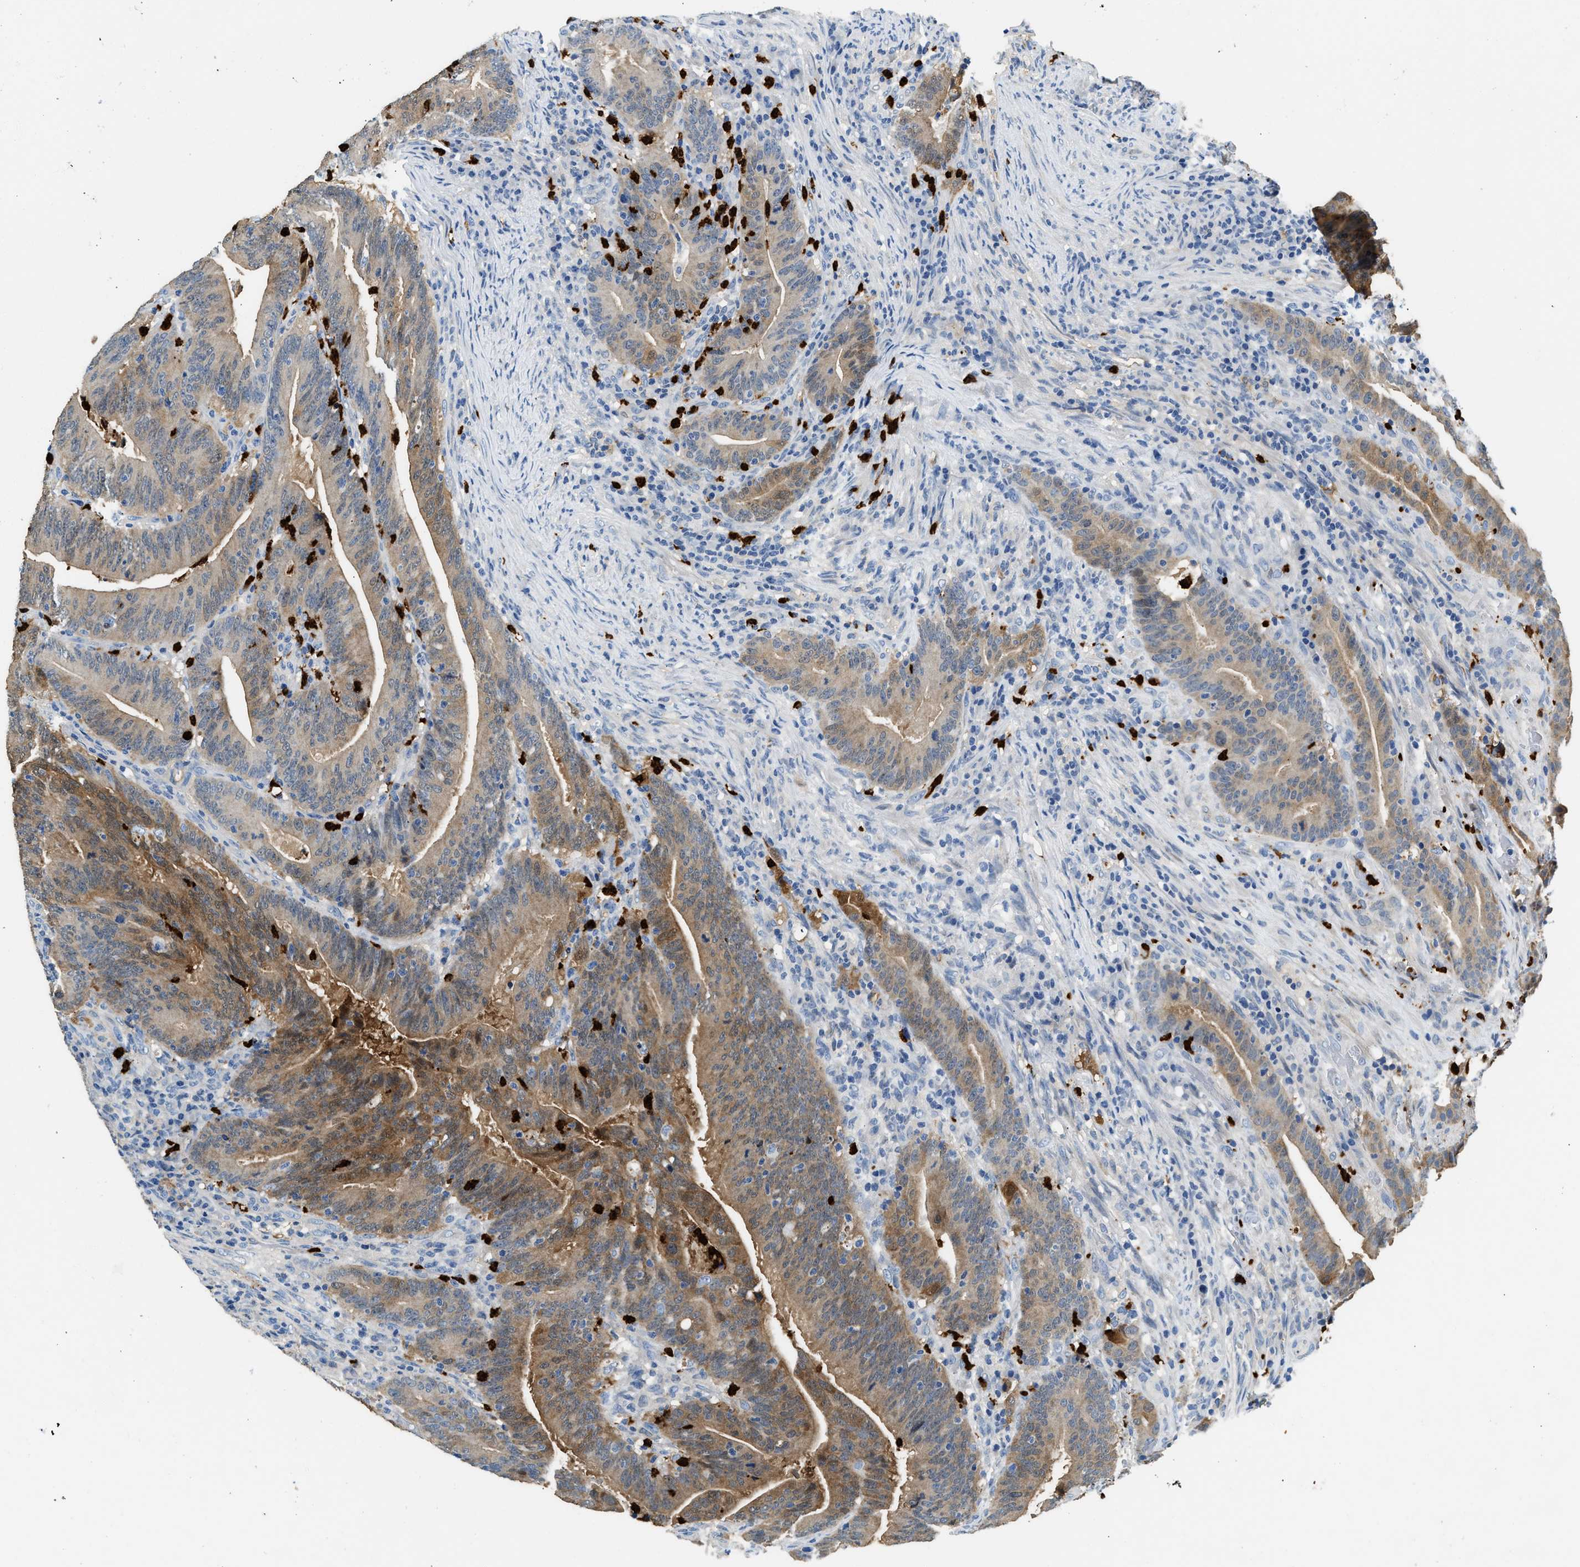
{"staining": {"intensity": "moderate", "quantity": ">75%", "location": "cytoplasmic/membranous,nuclear"}, "tissue": "colorectal cancer", "cell_type": "Tumor cells", "image_type": "cancer", "snomed": [{"axis": "morphology", "description": "Adenocarcinoma, NOS"}, {"axis": "topography", "description": "Colon"}], "caption": "Brown immunohistochemical staining in adenocarcinoma (colorectal) displays moderate cytoplasmic/membranous and nuclear staining in about >75% of tumor cells.", "gene": "ANXA3", "patient": {"sex": "female", "age": 66}}